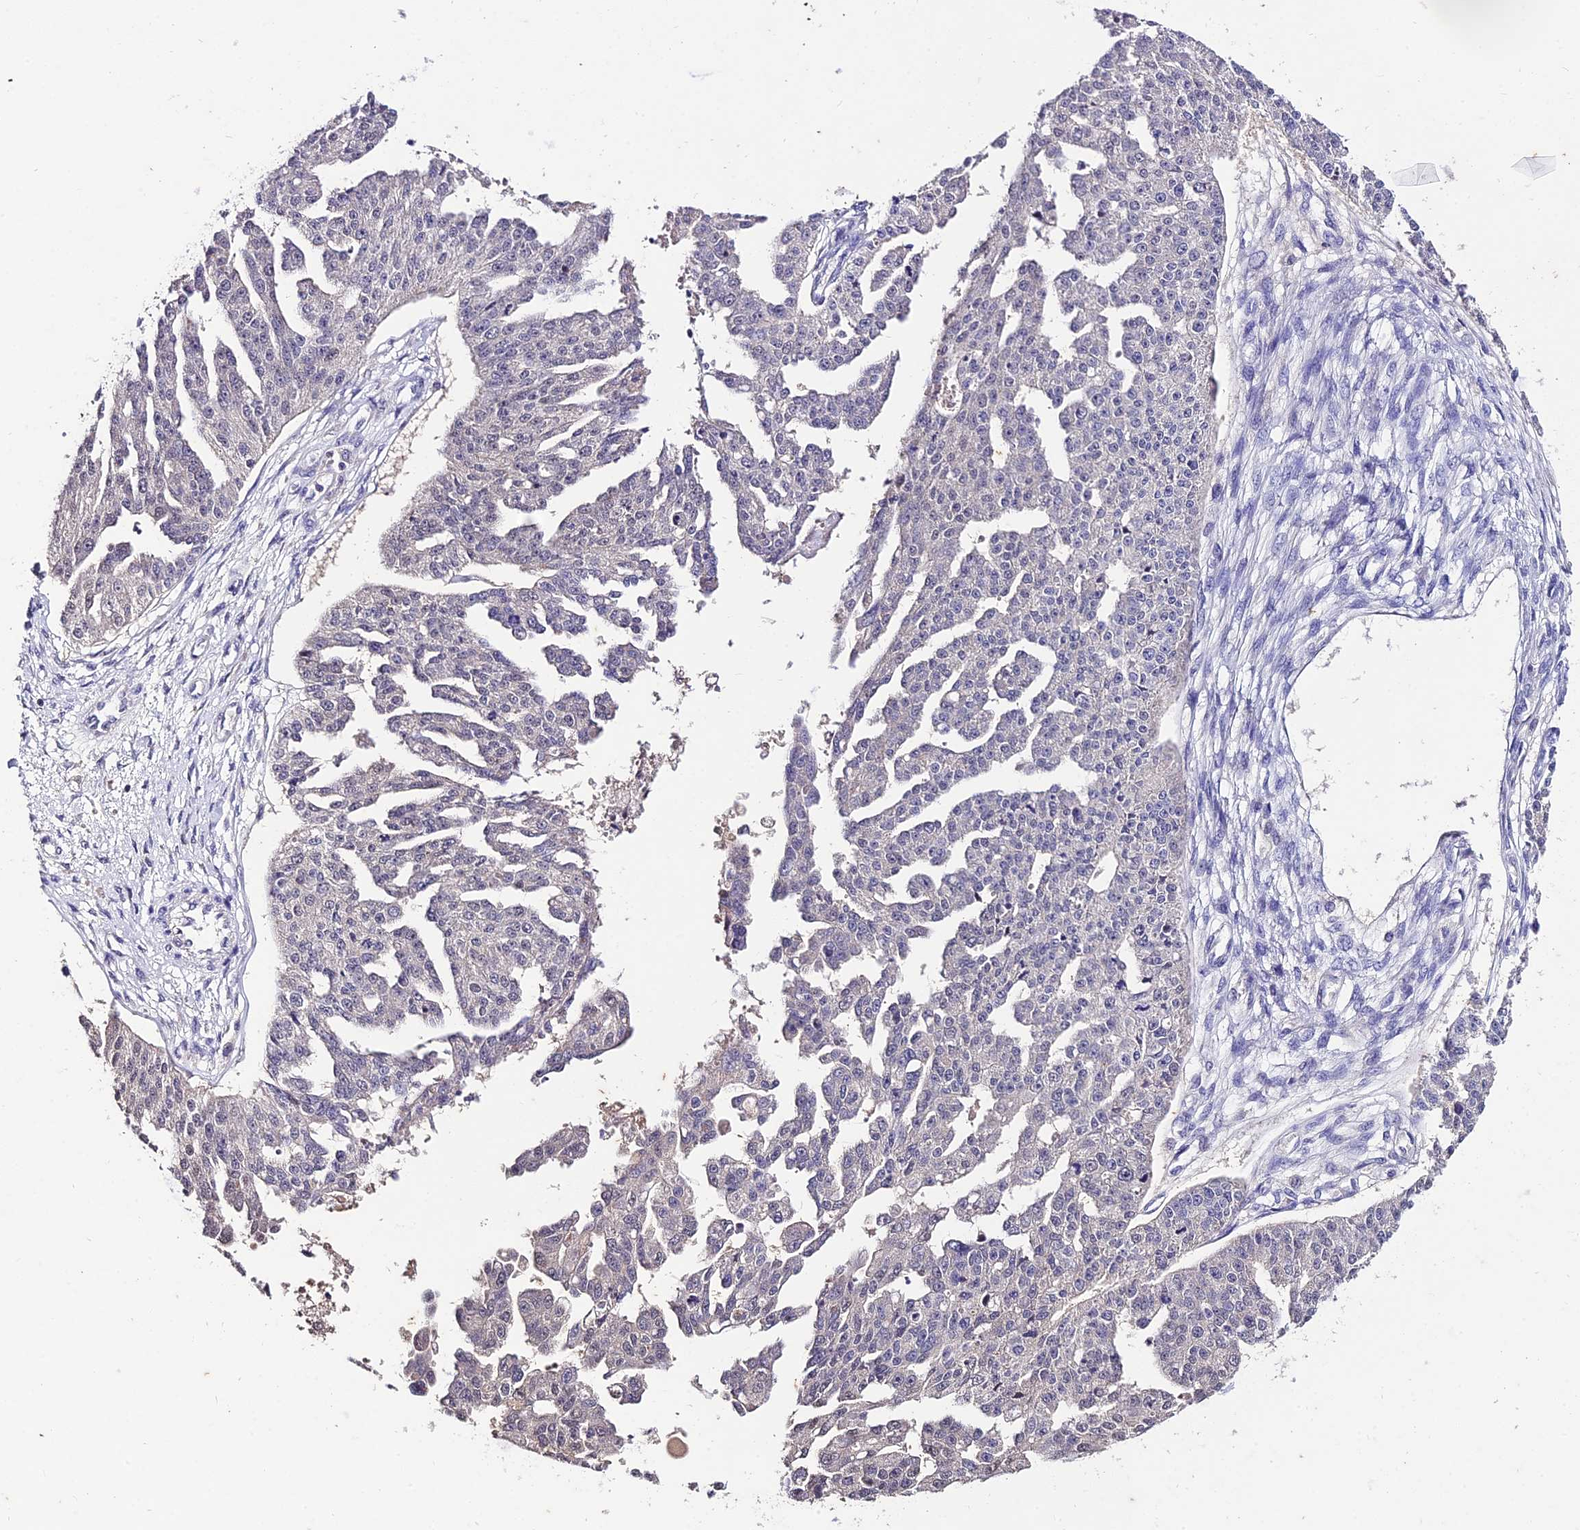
{"staining": {"intensity": "negative", "quantity": "none", "location": "none"}, "tissue": "ovarian cancer", "cell_type": "Tumor cells", "image_type": "cancer", "snomed": [{"axis": "morphology", "description": "Cystadenocarcinoma, serous, NOS"}, {"axis": "topography", "description": "Ovary"}], "caption": "A histopathology image of human serous cystadenocarcinoma (ovarian) is negative for staining in tumor cells.", "gene": "LGALS7", "patient": {"sex": "female", "age": 58}}